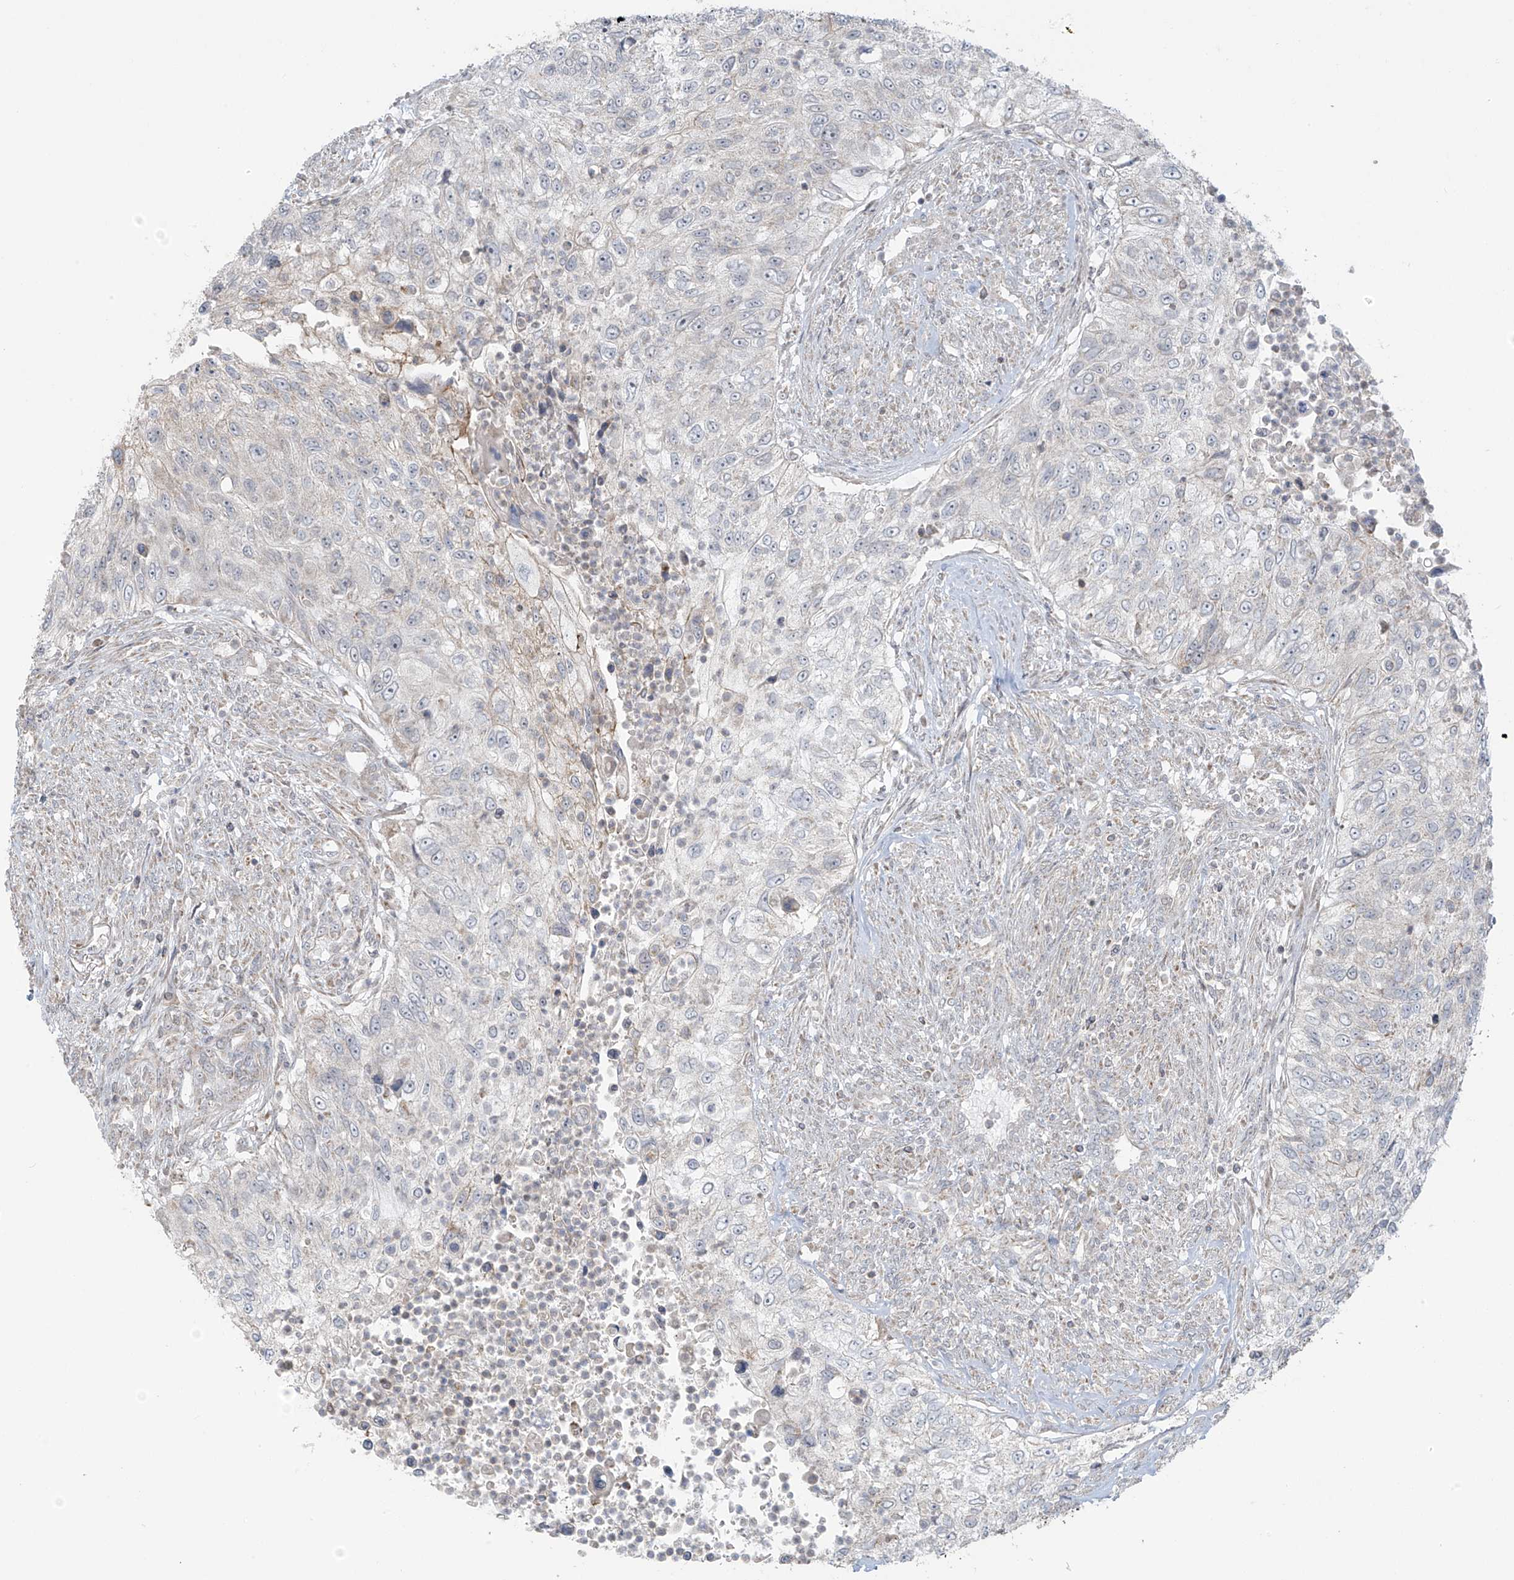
{"staining": {"intensity": "negative", "quantity": "none", "location": "none"}, "tissue": "urothelial cancer", "cell_type": "Tumor cells", "image_type": "cancer", "snomed": [{"axis": "morphology", "description": "Urothelial carcinoma, High grade"}, {"axis": "topography", "description": "Urinary bladder"}], "caption": "The IHC micrograph has no significant positivity in tumor cells of high-grade urothelial carcinoma tissue.", "gene": "HDDC2", "patient": {"sex": "female", "age": 60}}